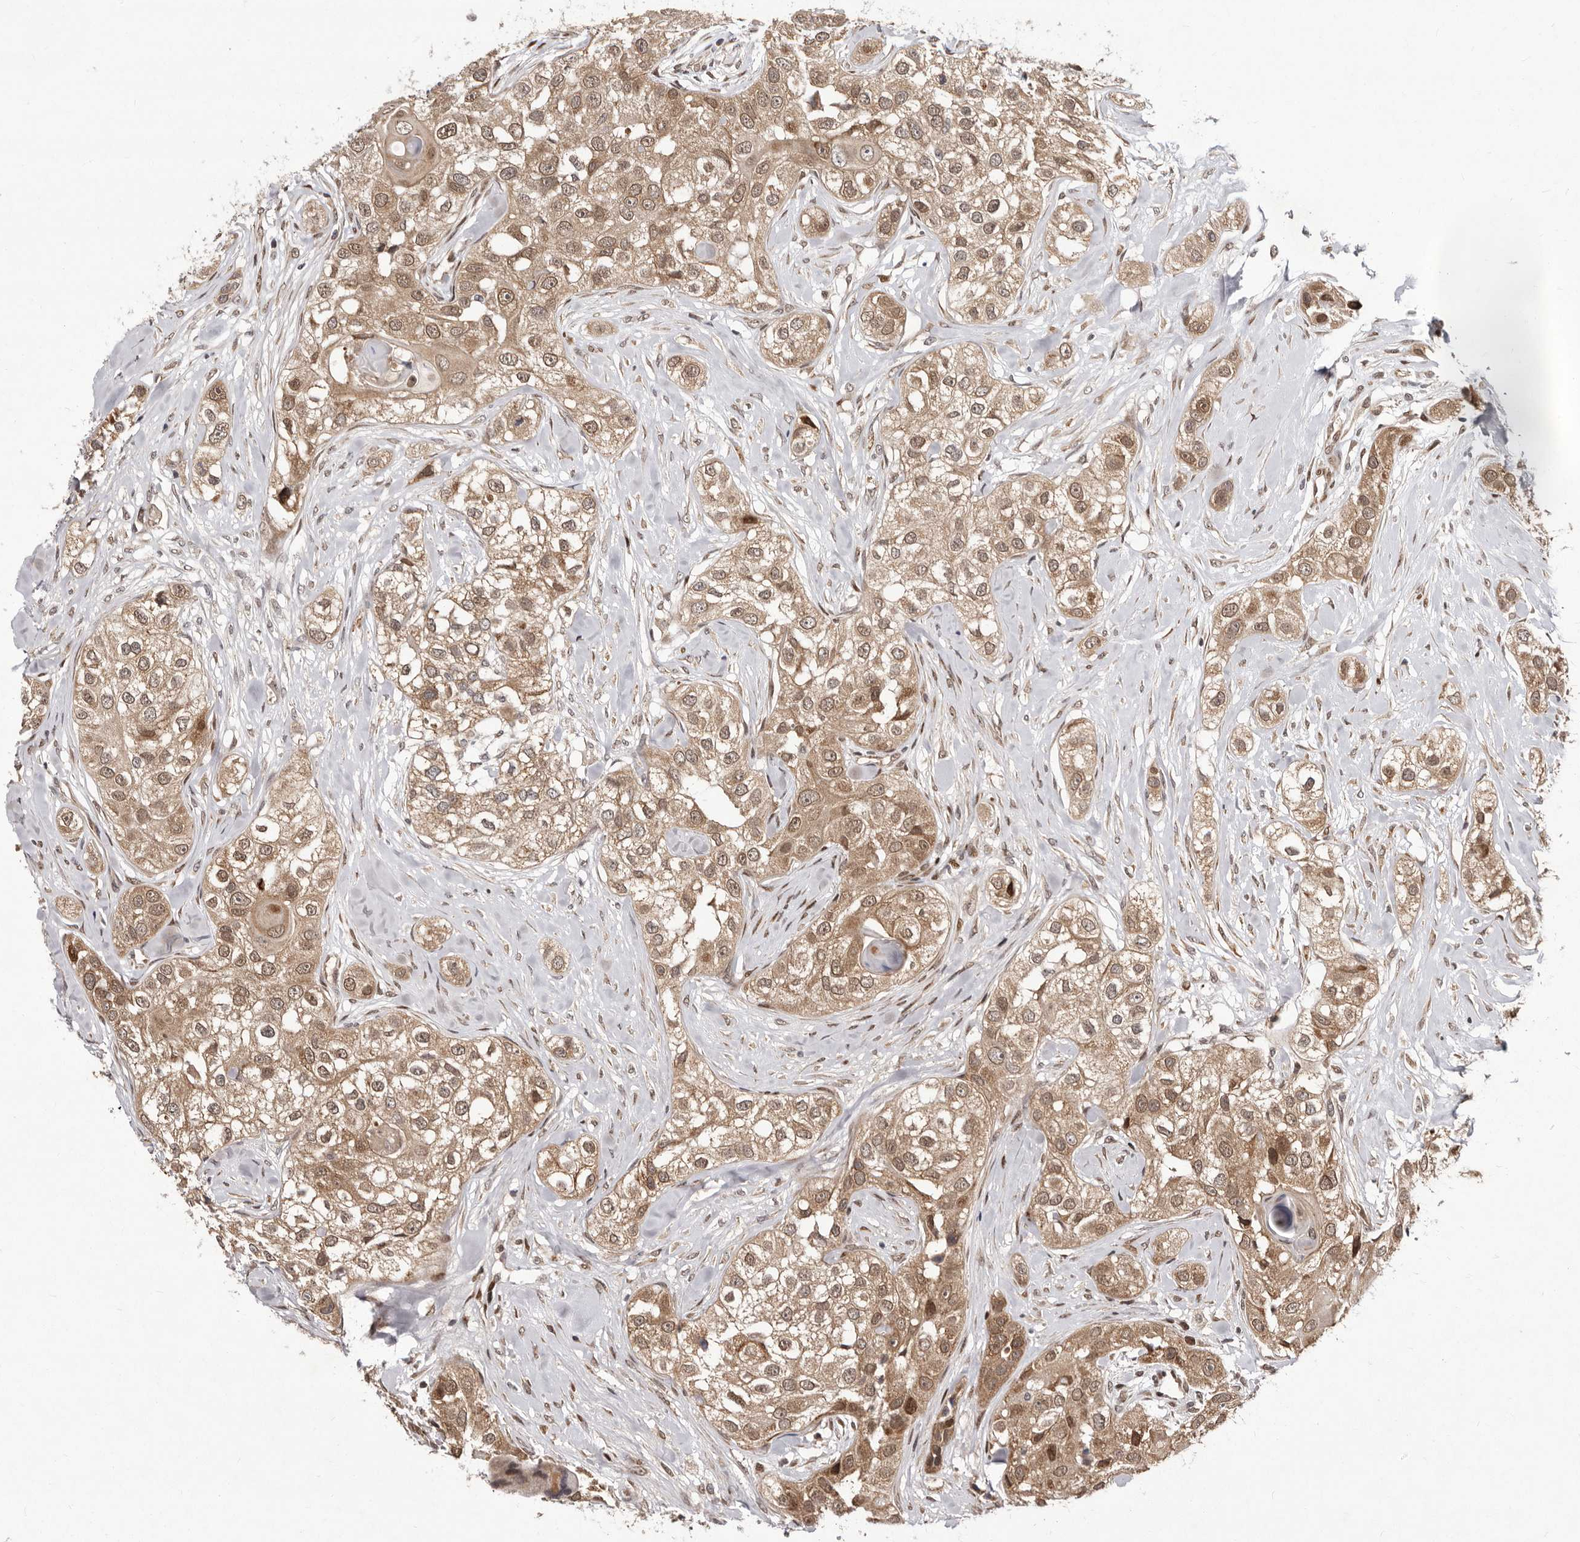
{"staining": {"intensity": "moderate", "quantity": ">75%", "location": "cytoplasmic/membranous,nuclear"}, "tissue": "head and neck cancer", "cell_type": "Tumor cells", "image_type": "cancer", "snomed": [{"axis": "morphology", "description": "Normal tissue, NOS"}, {"axis": "morphology", "description": "Squamous cell carcinoma, NOS"}, {"axis": "topography", "description": "Skeletal muscle"}, {"axis": "topography", "description": "Head-Neck"}], "caption": "Human head and neck cancer (squamous cell carcinoma) stained with a brown dye shows moderate cytoplasmic/membranous and nuclear positive staining in approximately >75% of tumor cells.", "gene": "GLRX3", "patient": {"sex": "male", "age": 51}}